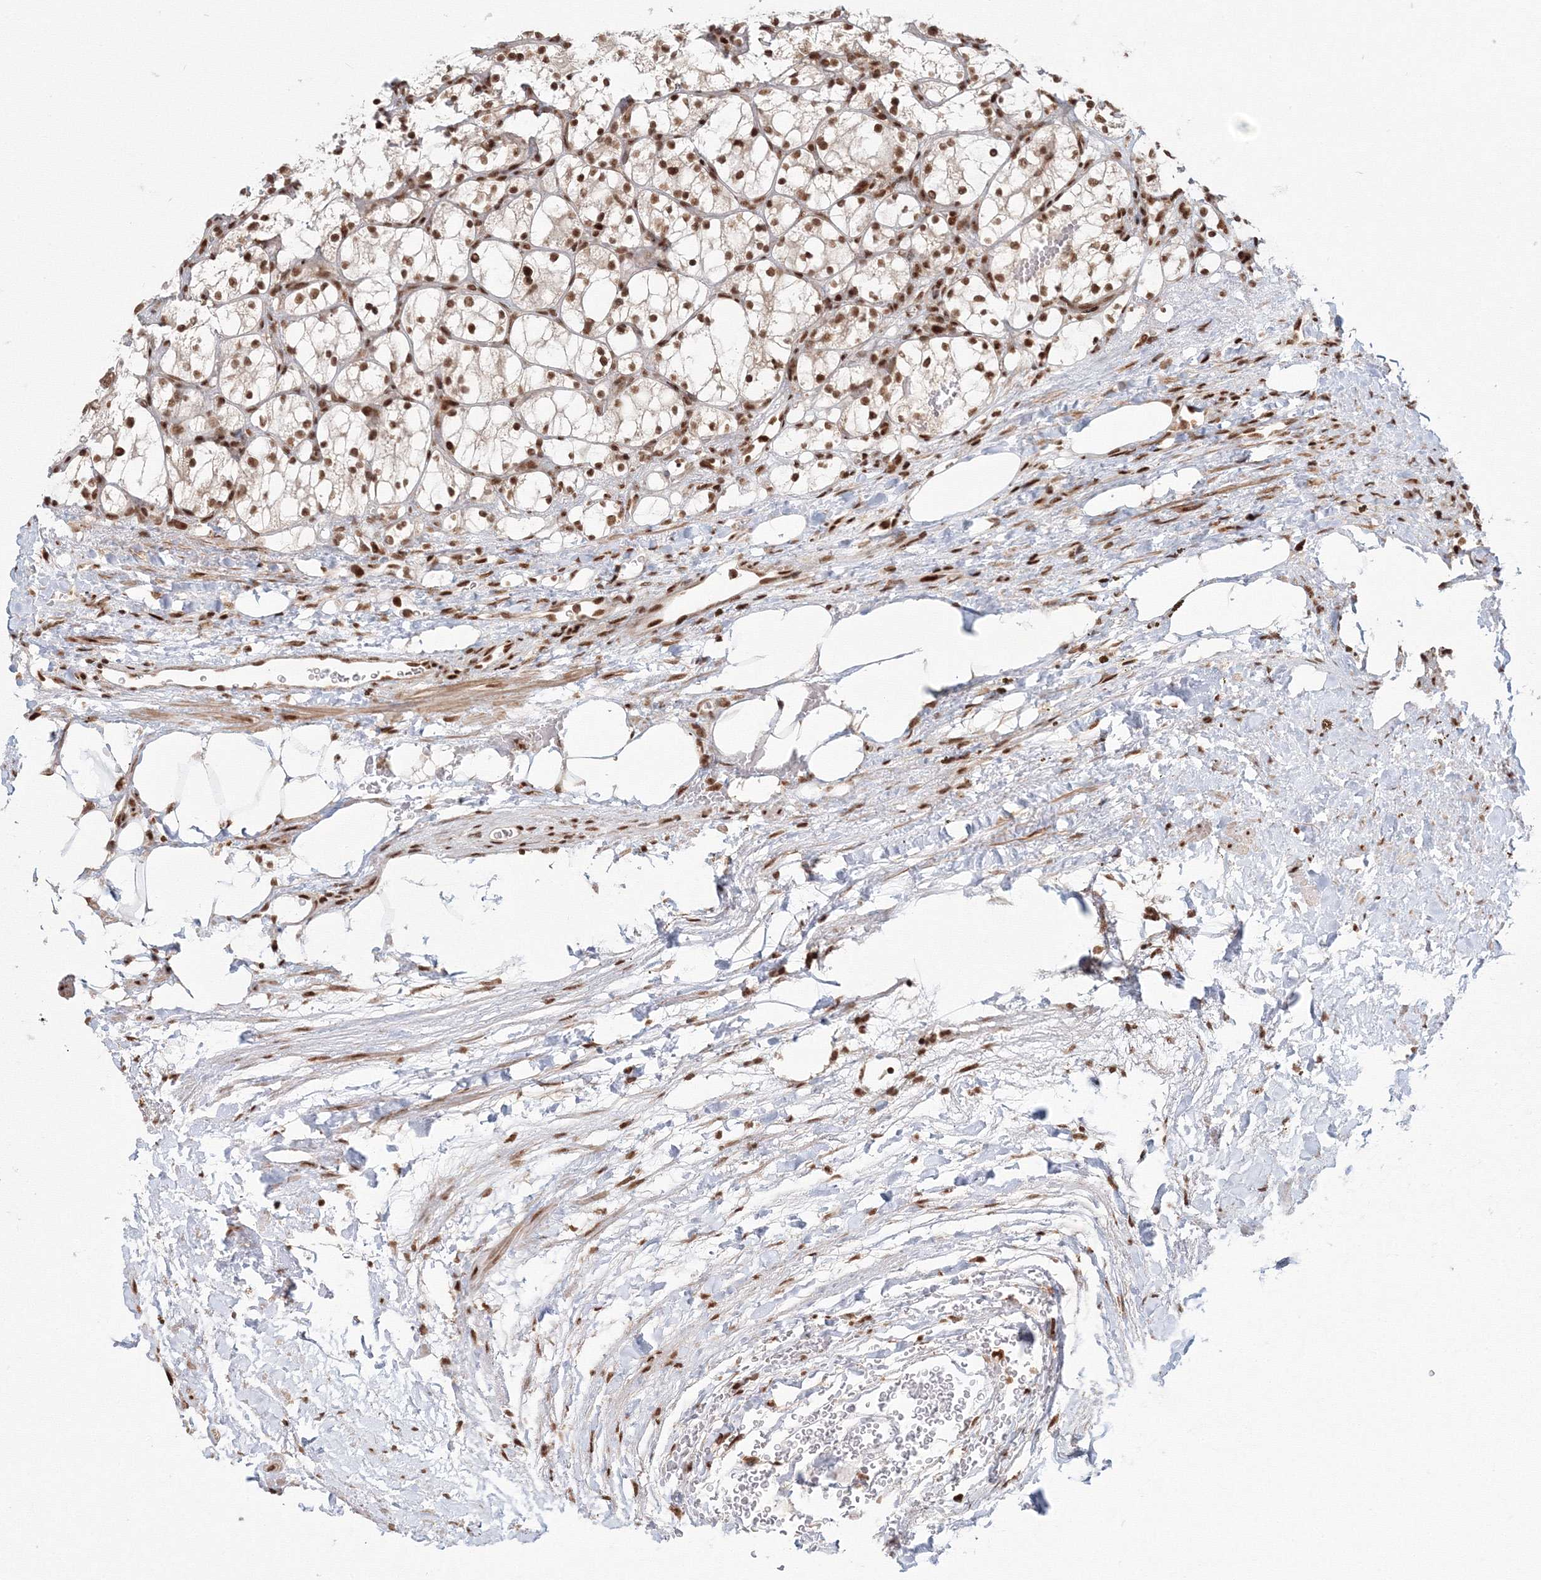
{"staining": {"intensity": "strong", "quantity": ">75%", "location": "nuclear"}, "tissue": "renal cancer", "cell_type": "Tumor cells", "image_type": "cancer", "snomed": [{"axis": "morphology", "description": "Adenocarcinoma, NOS"}, {"axis": "topography", "description": "Kidney"}], "caption": "An image showing strong nuclear staining in about >75% of tumor cells in renal cancer, as visualized by brown immunohistochemical staining.", "gene": "KIF20A", "patient": {"sex": "female", "age": 69}}